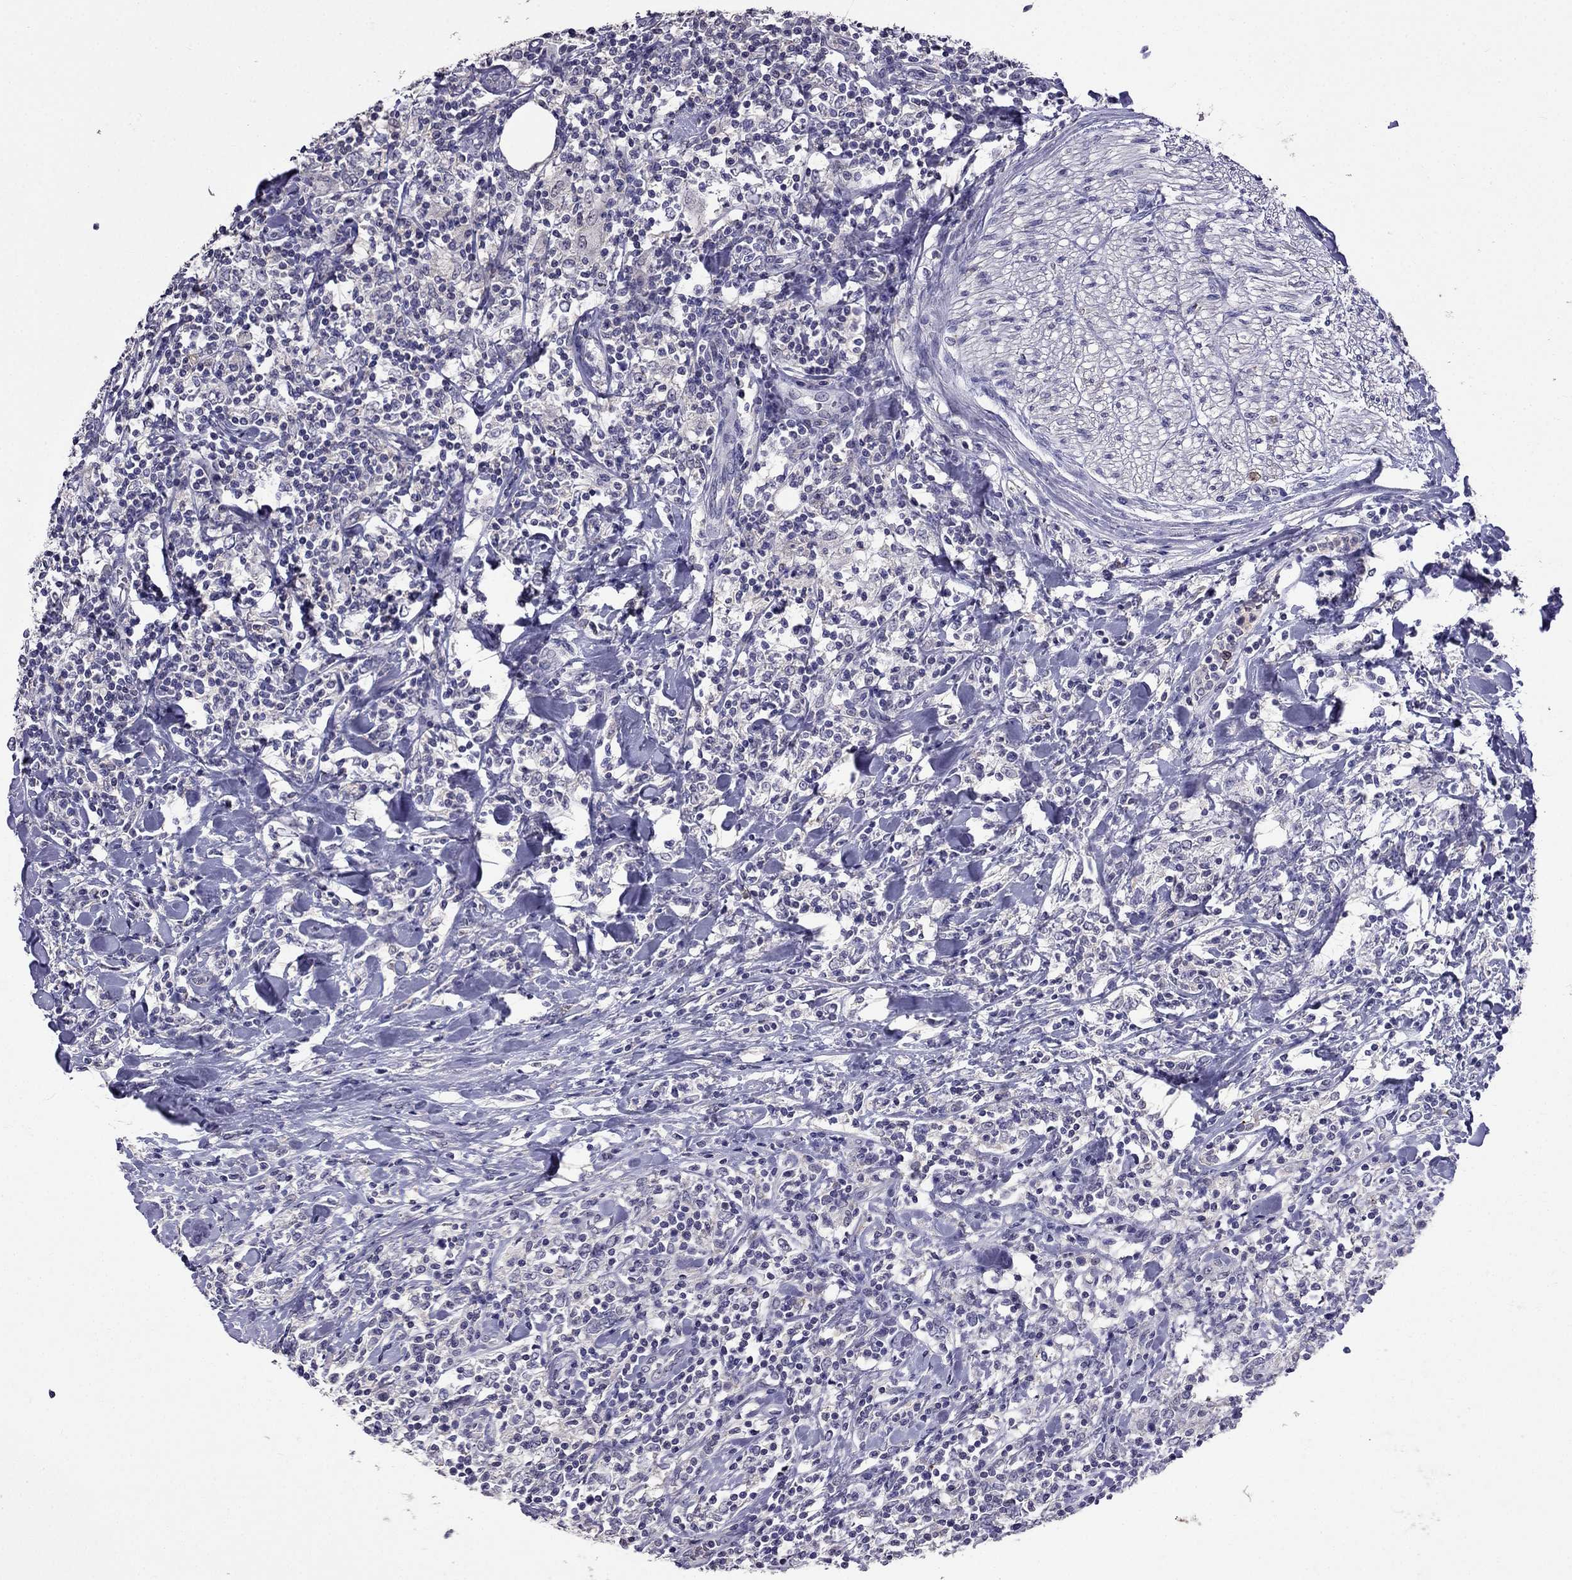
{"staining": {"intensity": "negative", "quantity": "none", "location": "none"}, "tissue": "lymphoma", "cell_type": "Tumor cells", "image_type": "cancer", "snomed": [{"axis": "morphology", "description": "Malignant lymphoma, non-Hodgkin's type, High grade"}, {"axis": "topography", "description": "Lymph node"}], "caption": "A high-resolution photomicrograph shows immunohistochemistry staining of malignant lymphoma, non-Hodgkin's type (high-grade), which shows no significant expression in tumor cells.", "gene": "AQP9", "patient": {"sex": "female", "age": 84}}